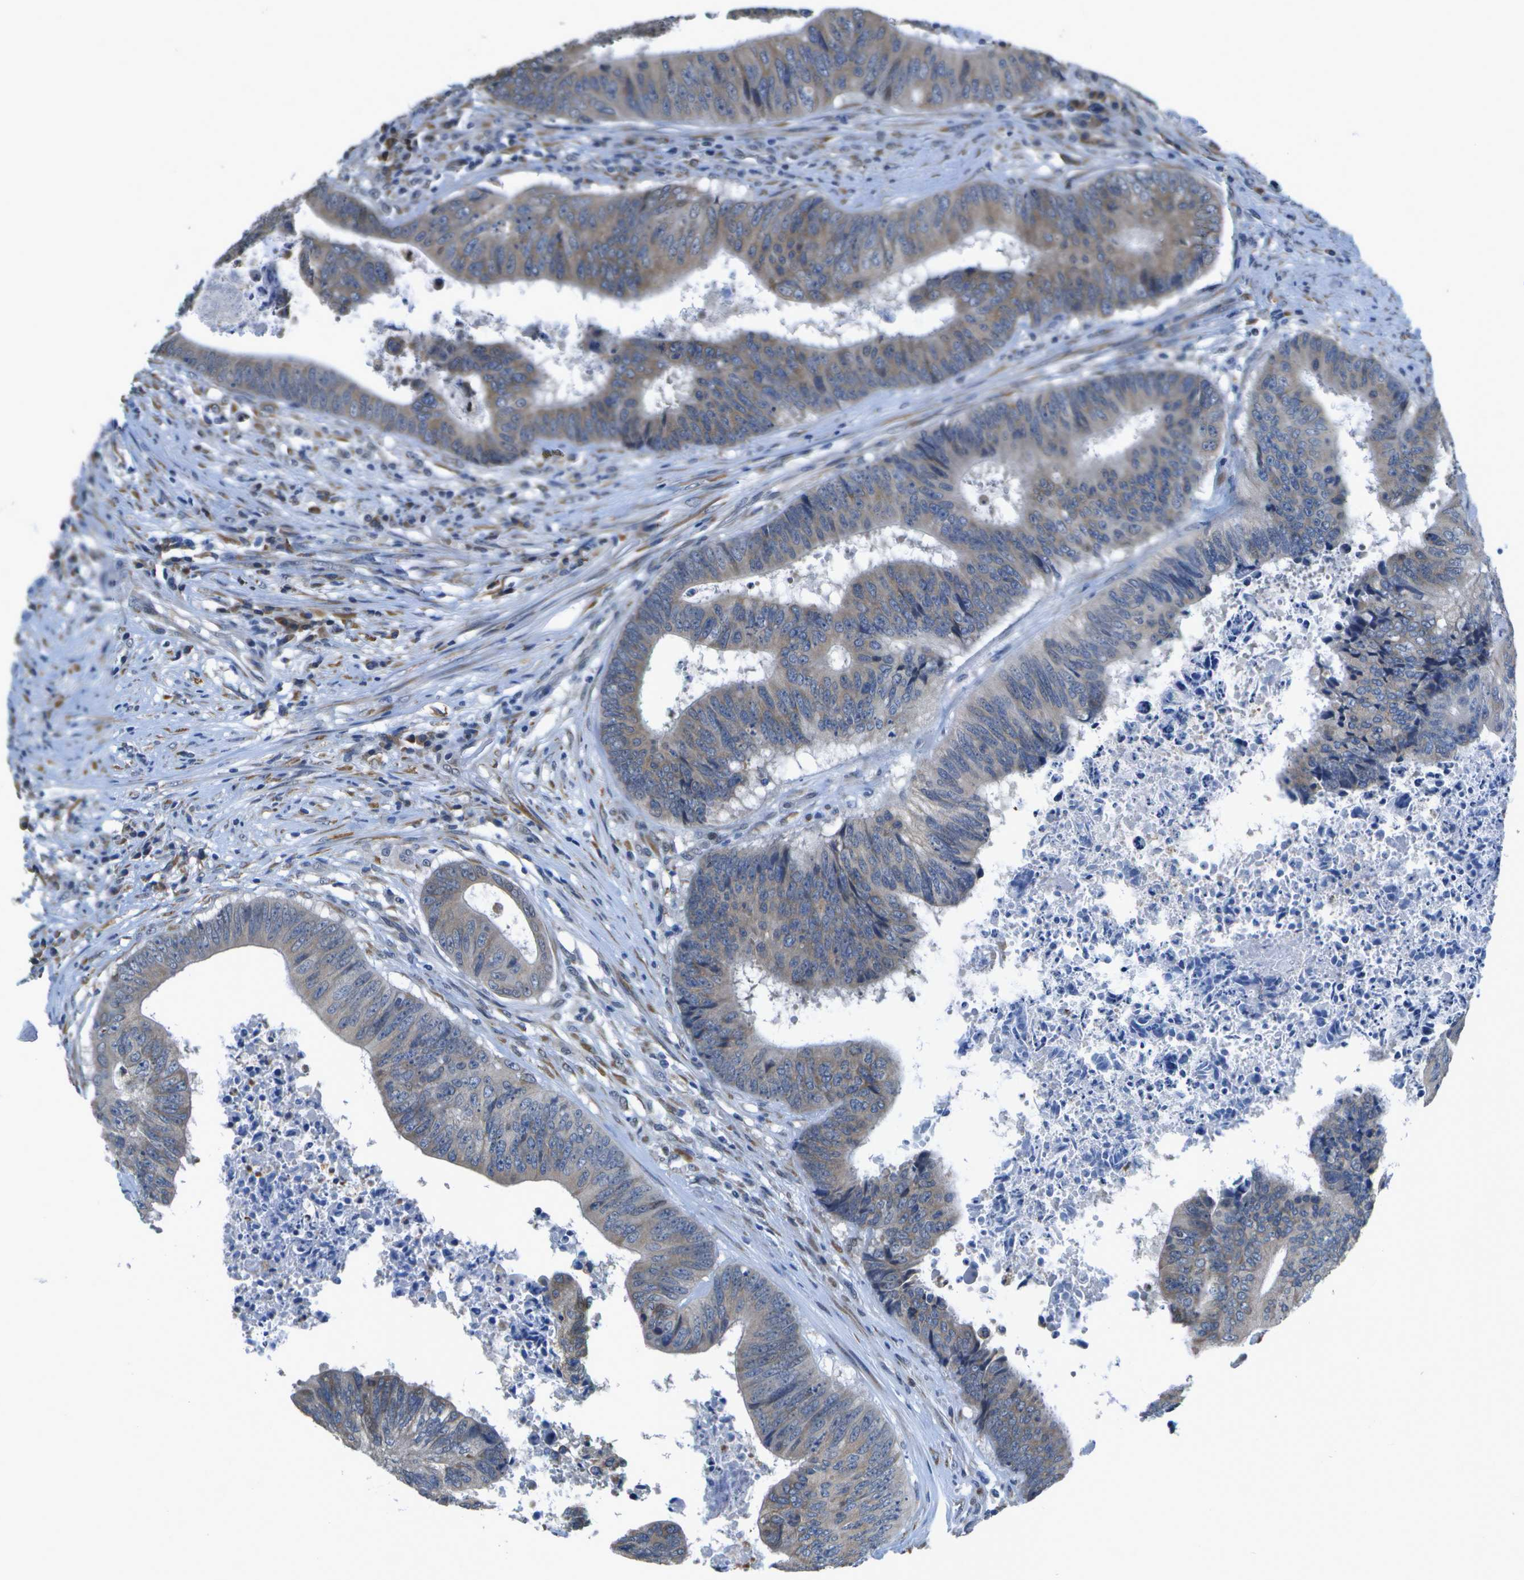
{"staining": {"intensity": "moderate", "quantity": ">75%", "location": "cytoplasmic/membranous"}, "tissue": "colorectal cancer", "cell_type": "Tumor cells", "image_type": "cancer", "snomed": [{"axis": "morphology", "description": "Adenocarcinoma, NOS"}, {"axis": "topography", "description": "Rectum"}], "caption": "Protein staining shows moderate cytoplasmic/membranous expression in approximately >75% of tumor cells in adenocarcinoma (colorectal).", "gene": "DSE", "patient": {"sex": "male", "age": 72}}